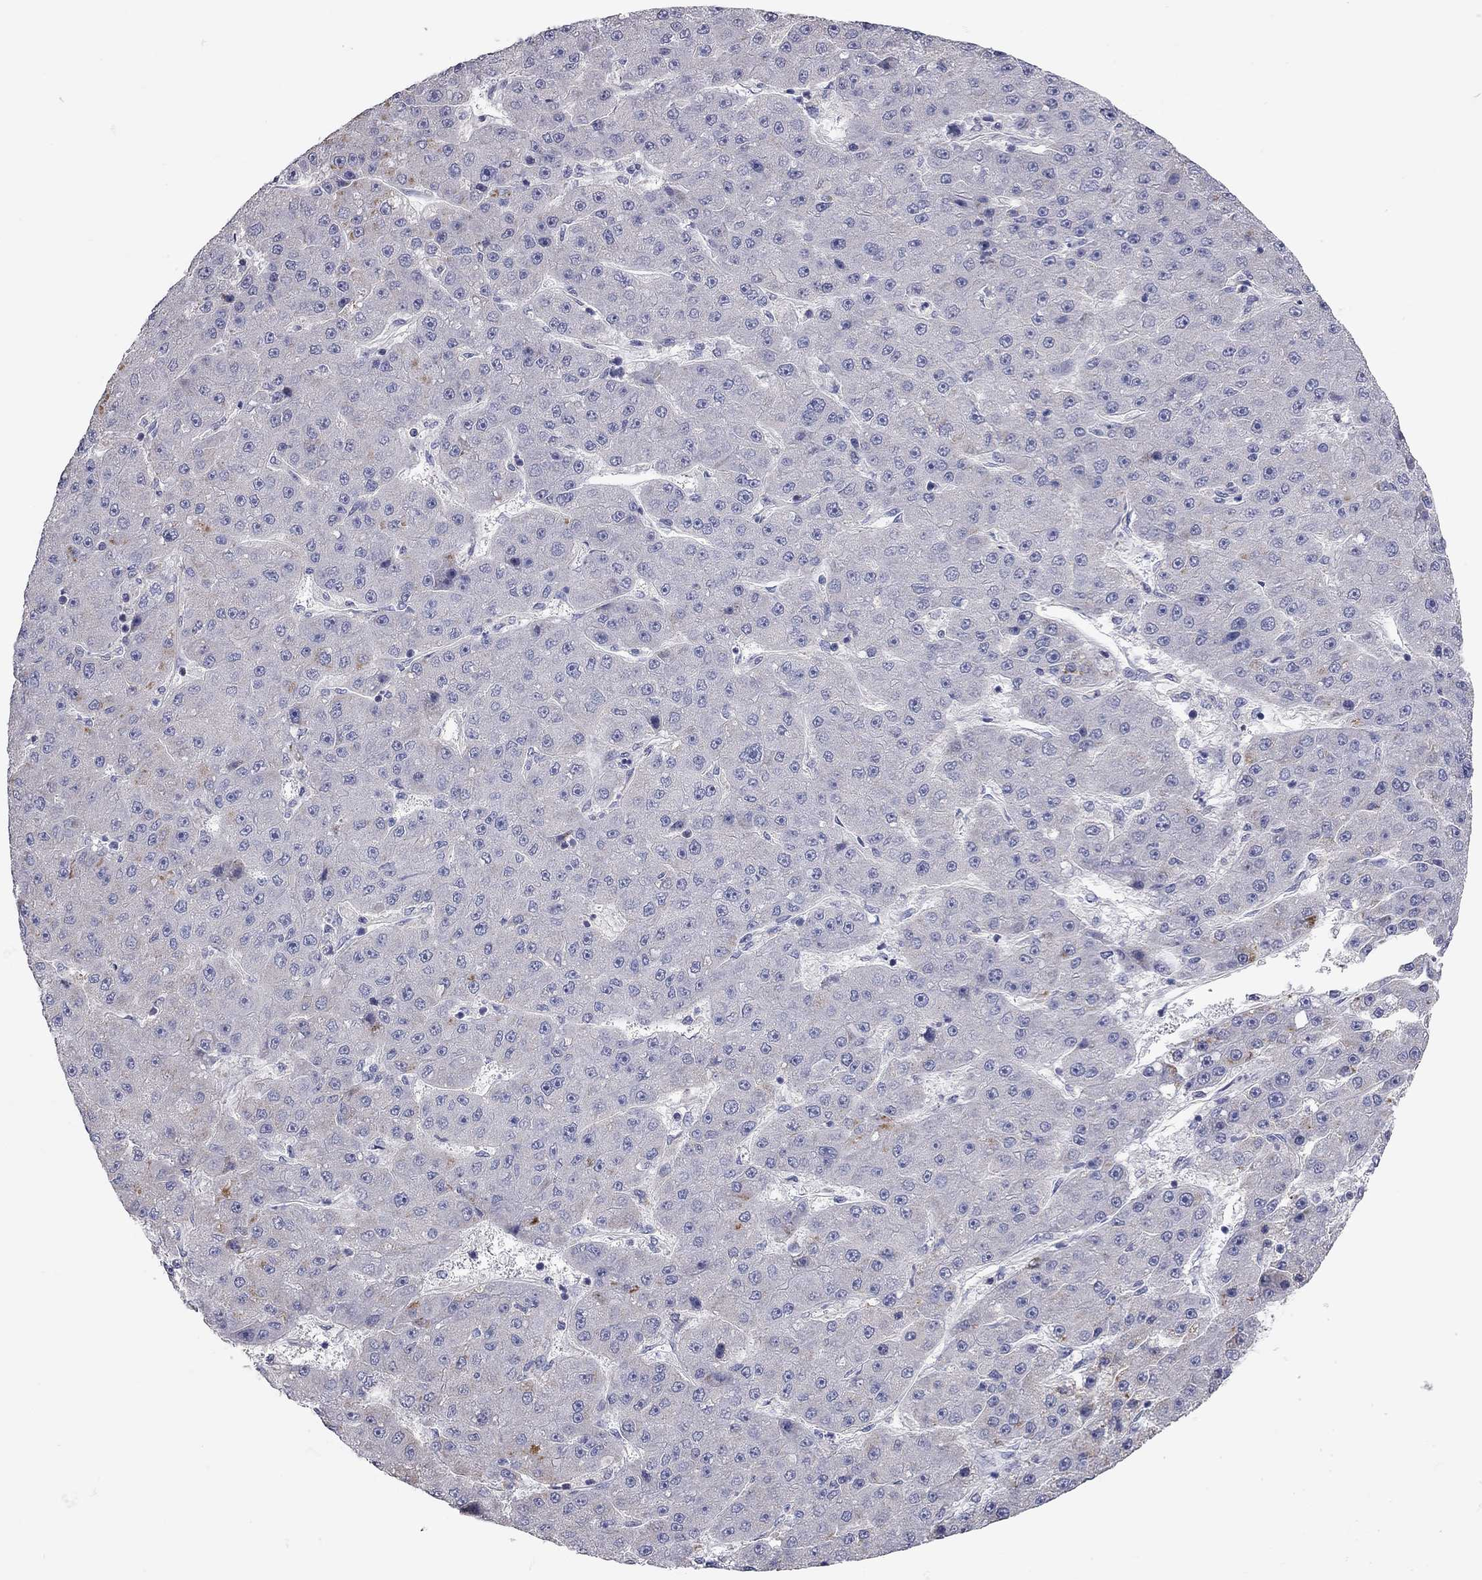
{"staining": {"intensity": "moderate", "quantity": "<25%", "location": "cytoplasmic/membranous"}, "tissue": "liver cancer", "cell_type": "Tumor cells", "image_type": "cancer", "snomed": [{"axis": "morphology", "description": "Carcinoma, Hepatocellular, NOS"}, {"axis": "topography", "description": "Liver"}], "caption": "There is low levels of moderate cytoplasmic/membranous positivity in tumor cells of liver hepatocellular carcinoma, as demonstrated by immunohistochemical staining (brown color).", "gene": "C10orf90", "patient": {"sex": "male", "age": 67}}